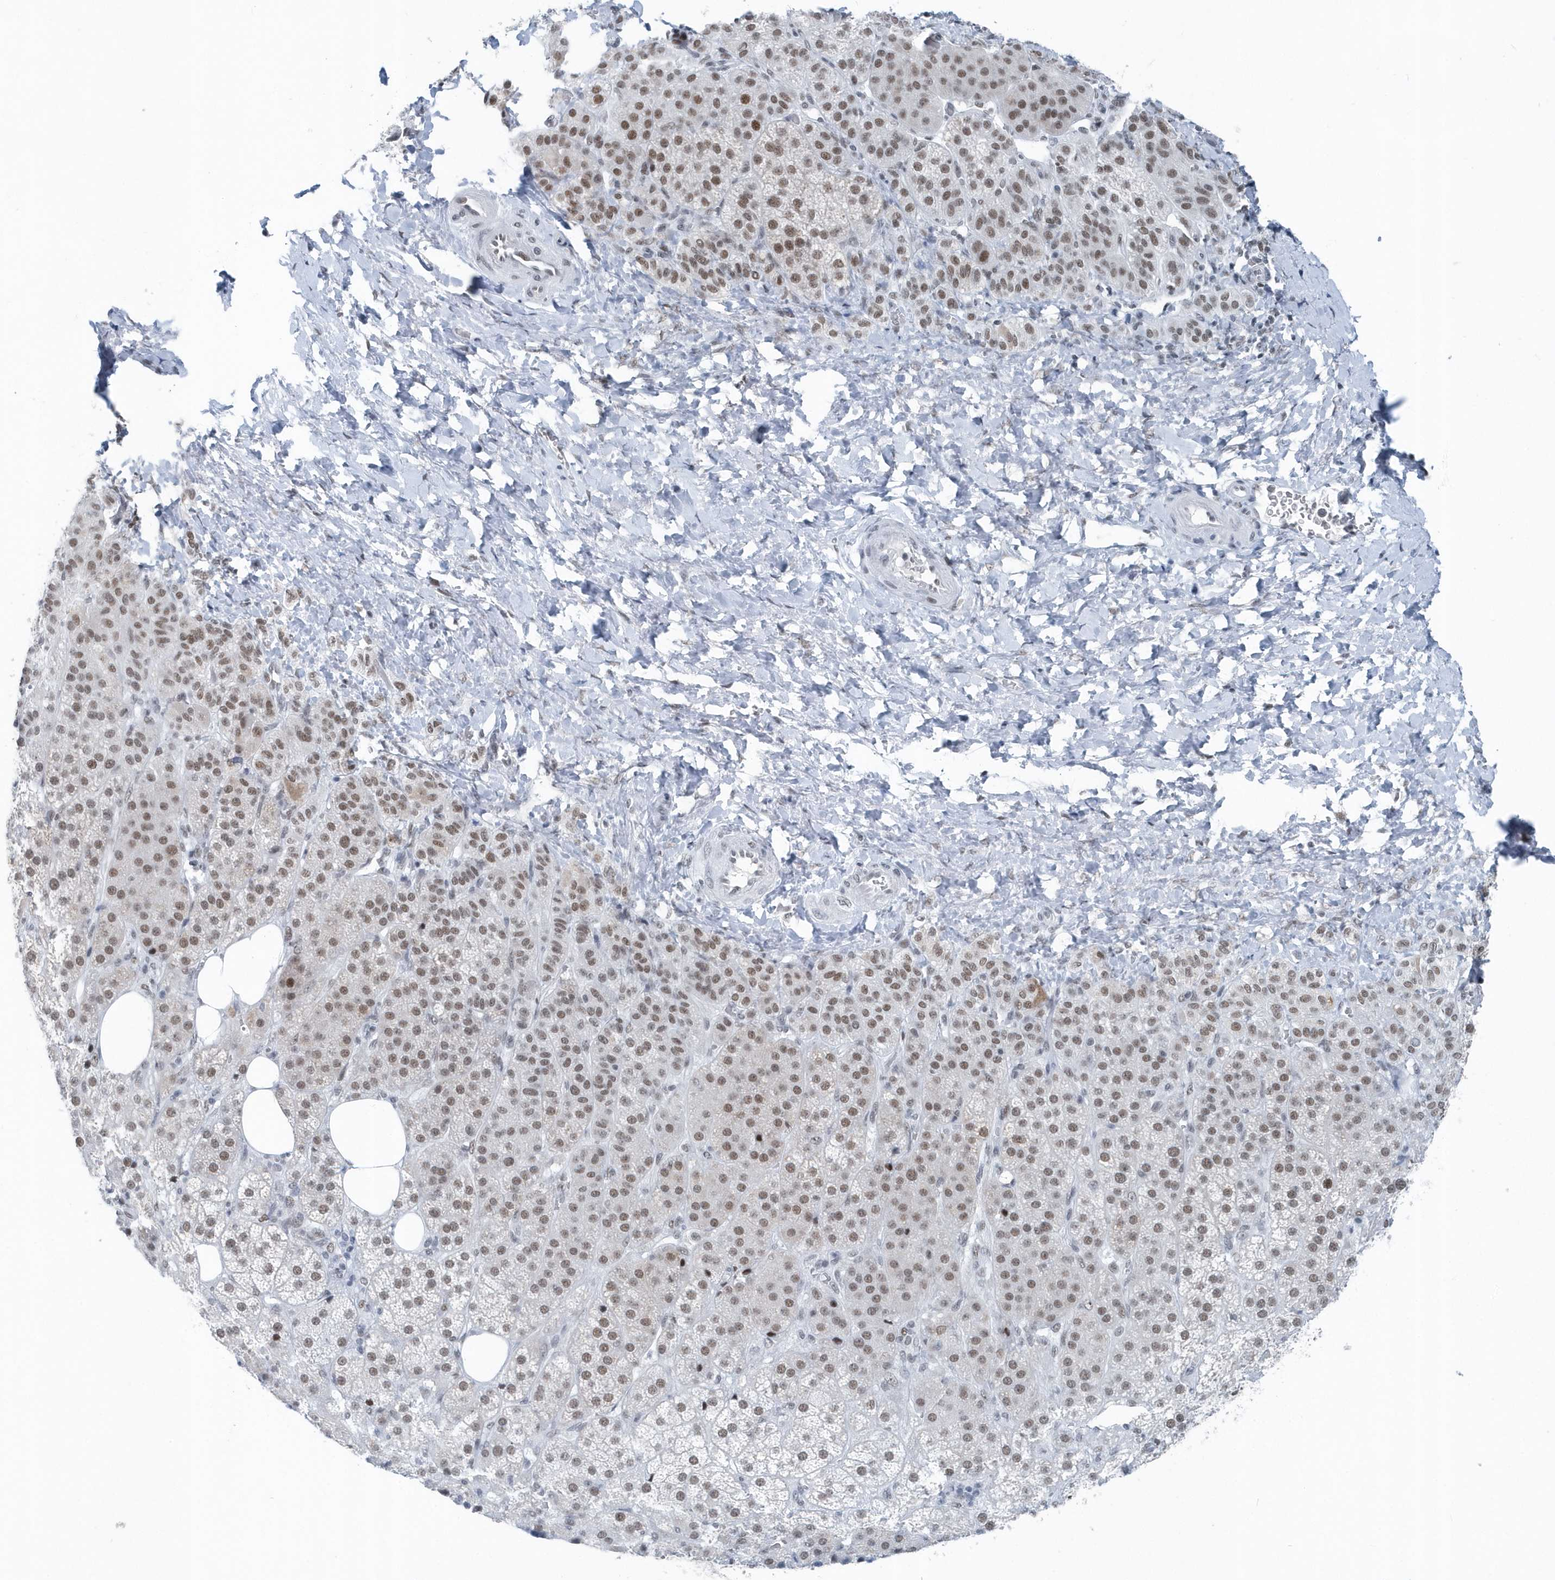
{"staining": {"intensity": "moderate", "quantity": "25%-75%", "location": "nuclear"}, "tissue": "adrenal gland", "cell_type": "Glandular cells", "image_type": "normal", "snomed": [{"axis": "morphology", "description": "Normal tissue, NOS"}, {"axis": "topography", "description": "Adrenal gland"}], "caption": "An image of human adrenal gland stained for a protein displays moderate nuclear brown staining in glandular cells. Nuclei are stained in blue.", "gene": "FIP1L1", "patient": {"sex": "female", "age": 57}}